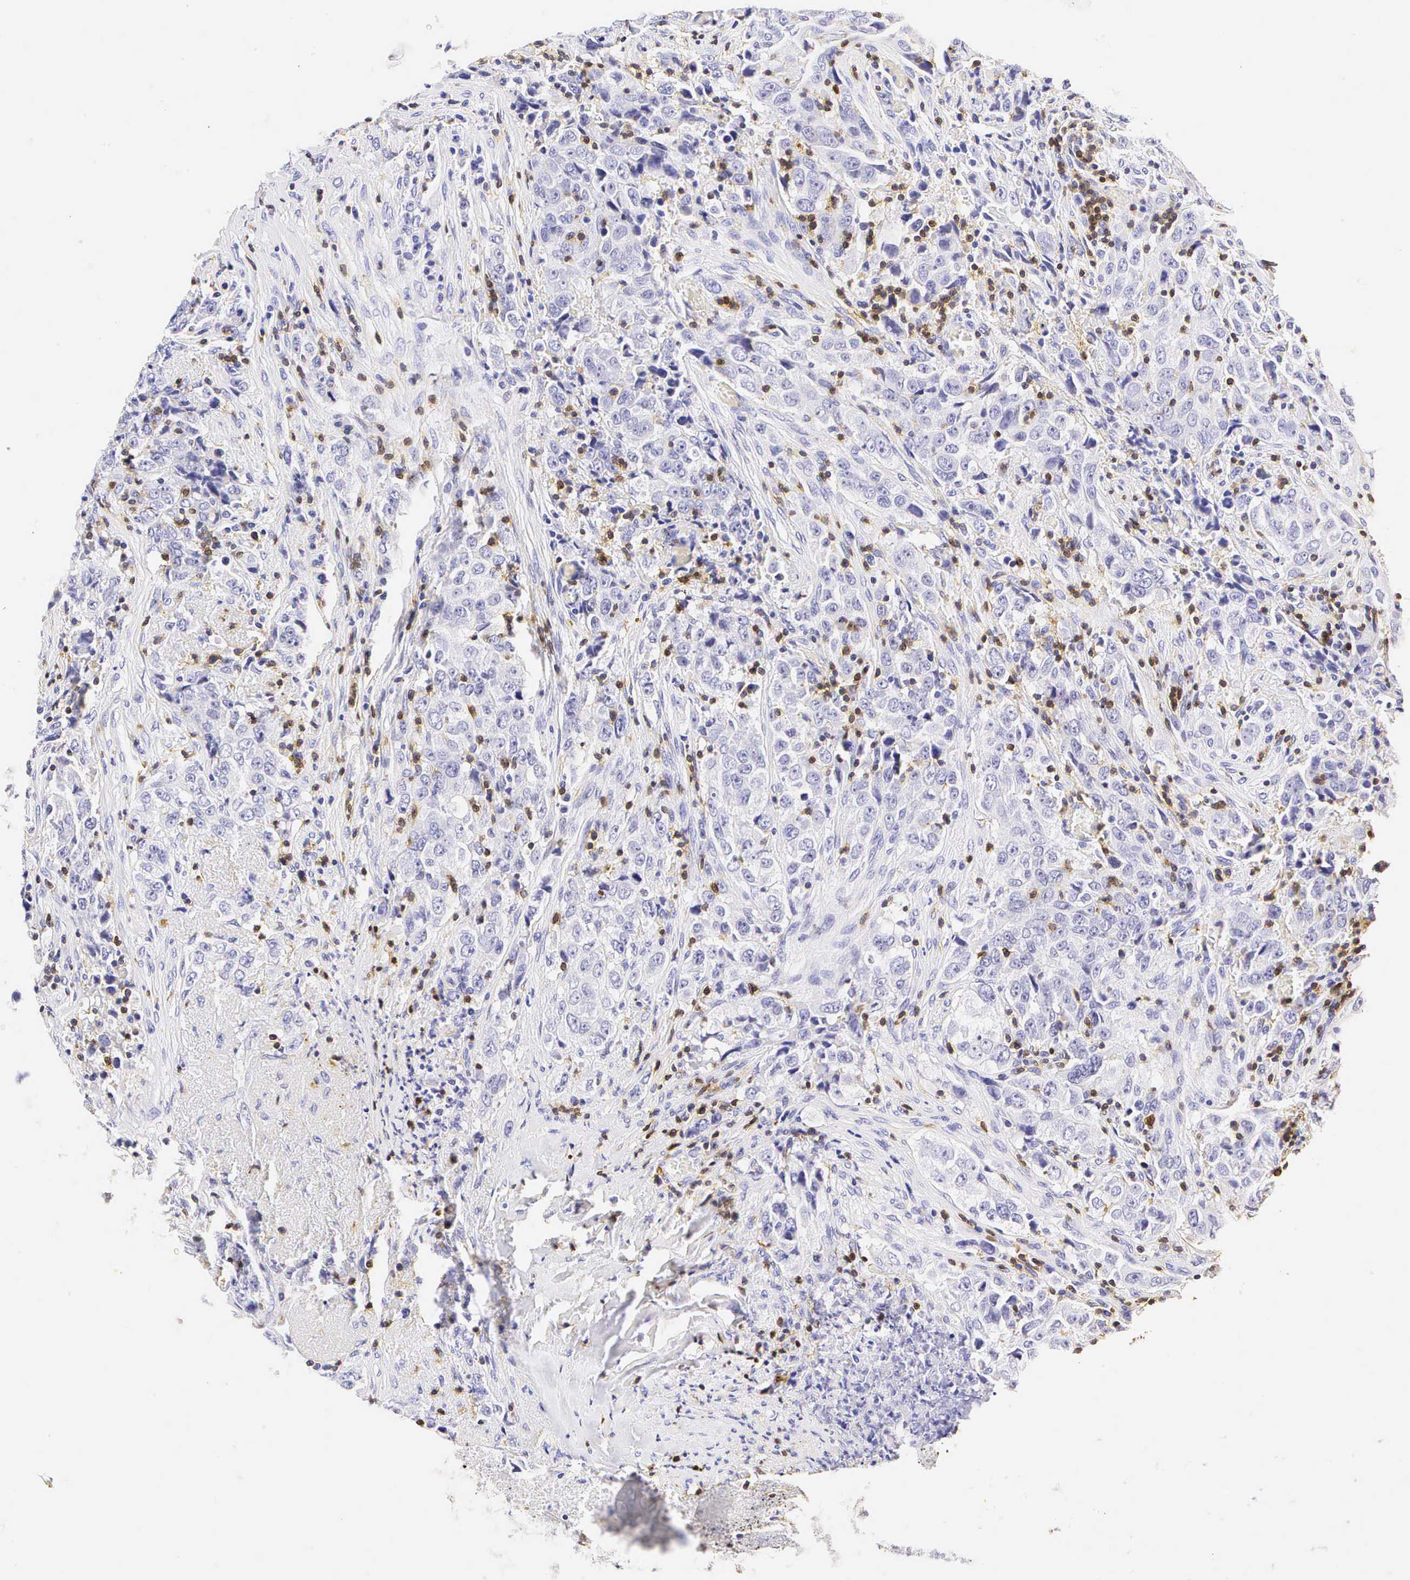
{"staining": {"intensity": "negative", "quantity": "none", "location": "none"}, "tissue": "lung cancer", "cell_type": "Tumor cells", "image_type": "cancer", "snomed": [{"axis": "morphology", "description": "Squamous cell carcinoma, NOS"}, {"axis": "topography", "description": "Lung"}], "caption": "This is a histopathology image of immunohistochemistry (IHC) staining of lung cancer (squamous cell carcinoma), which shows no staining in tumor cells.", "gene": "CD3E", "patient": {"sex": "male", "age": 64}}